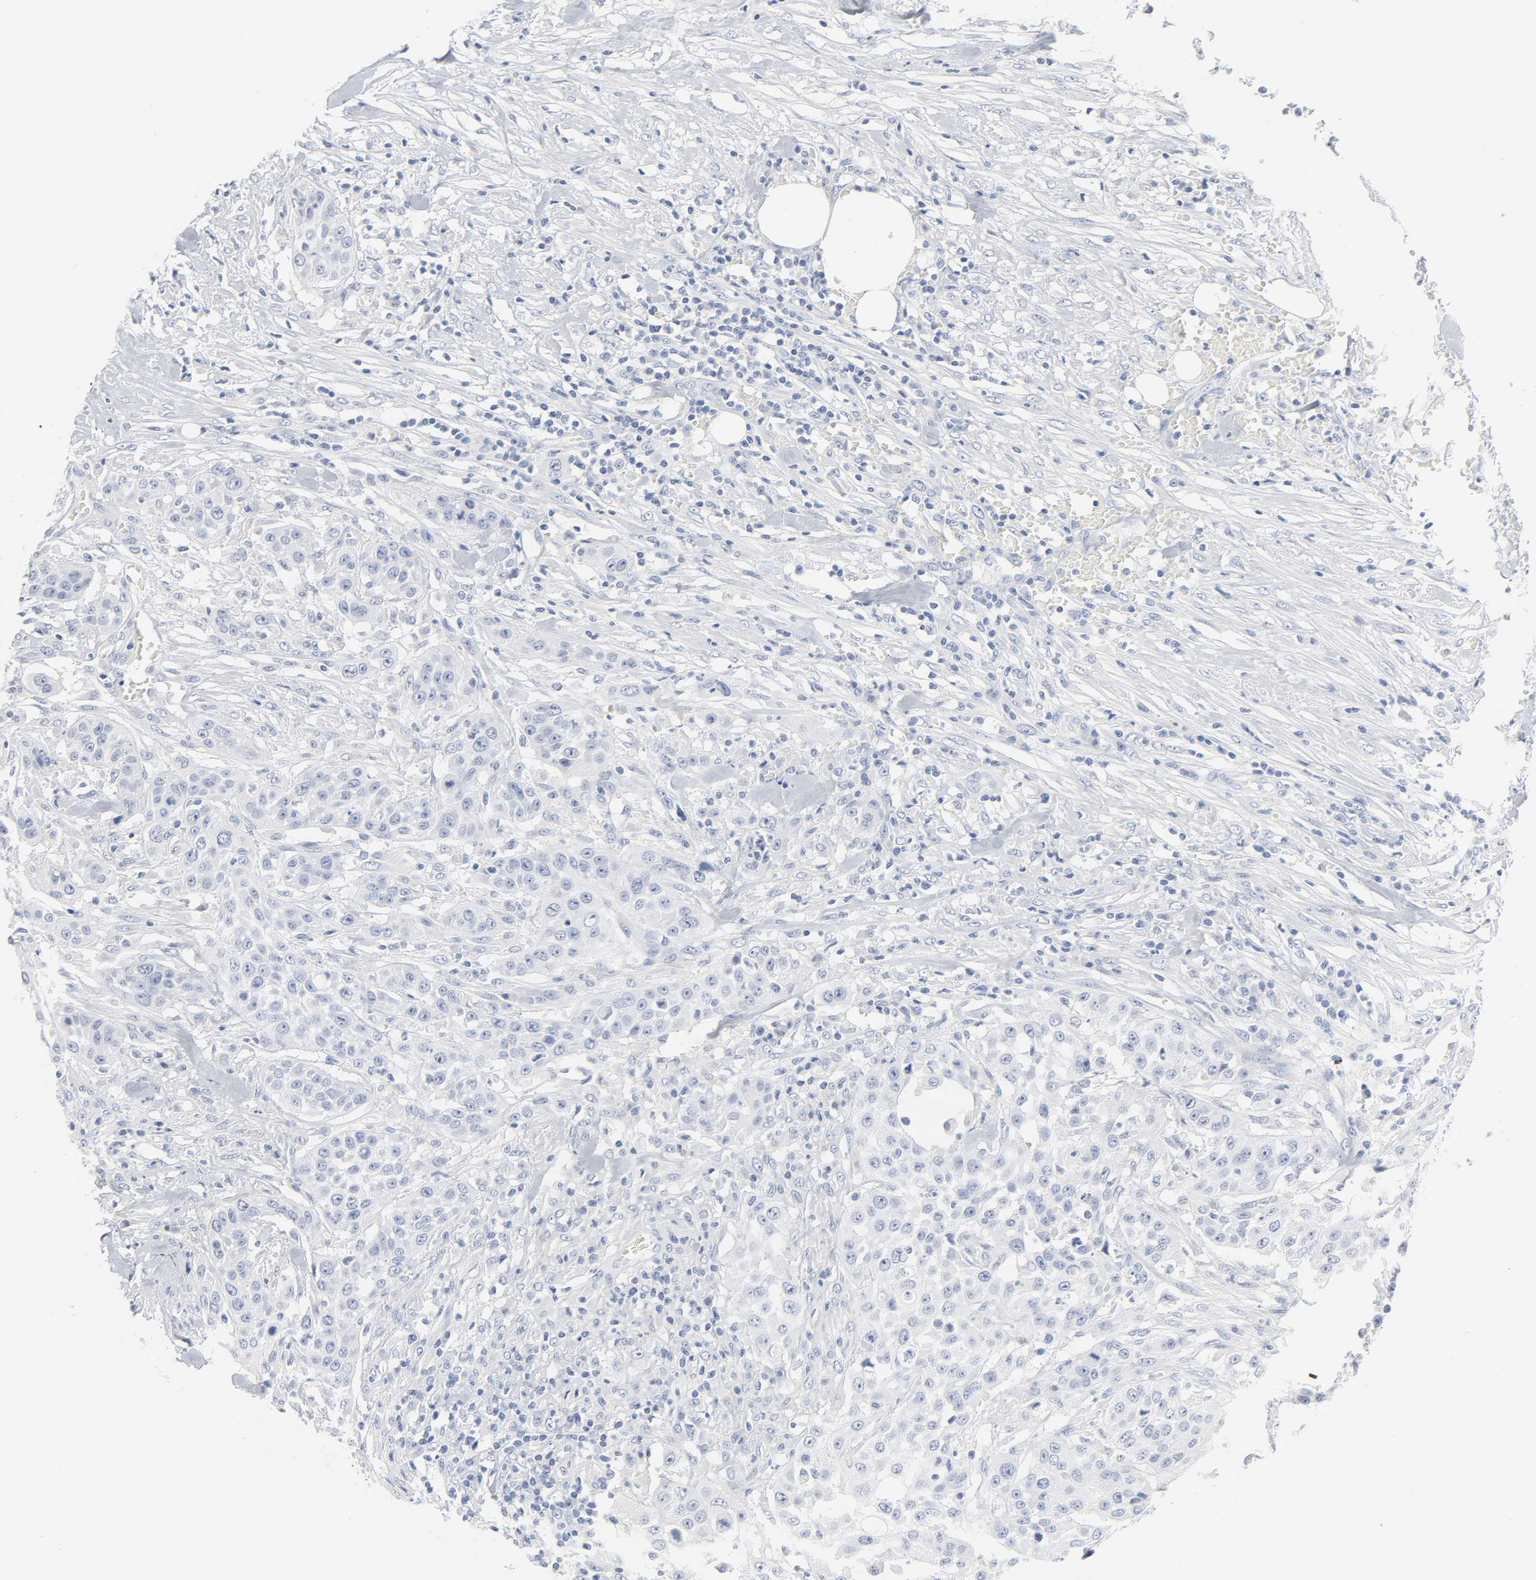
{"staining": {"intensity": "negative", "quantity": "none", "location": "none"}, "tissue": "urothelial cancer", "cell_type": "Tumor cells", "image_type": "cancer", "snomed": [{"axis": "morphology", "description": "Urothelial carcinoma, High grade"}, {"axis": "topography", "description": "Urinary bladder"}], "caption": "DAB immunohistochemical staining of human urothelial cancer shows no significant positivity in tumor cells. Nuclei are stained in blue.", "gene": "ACP3", "patient": {"sex": "male", "age": 74}}